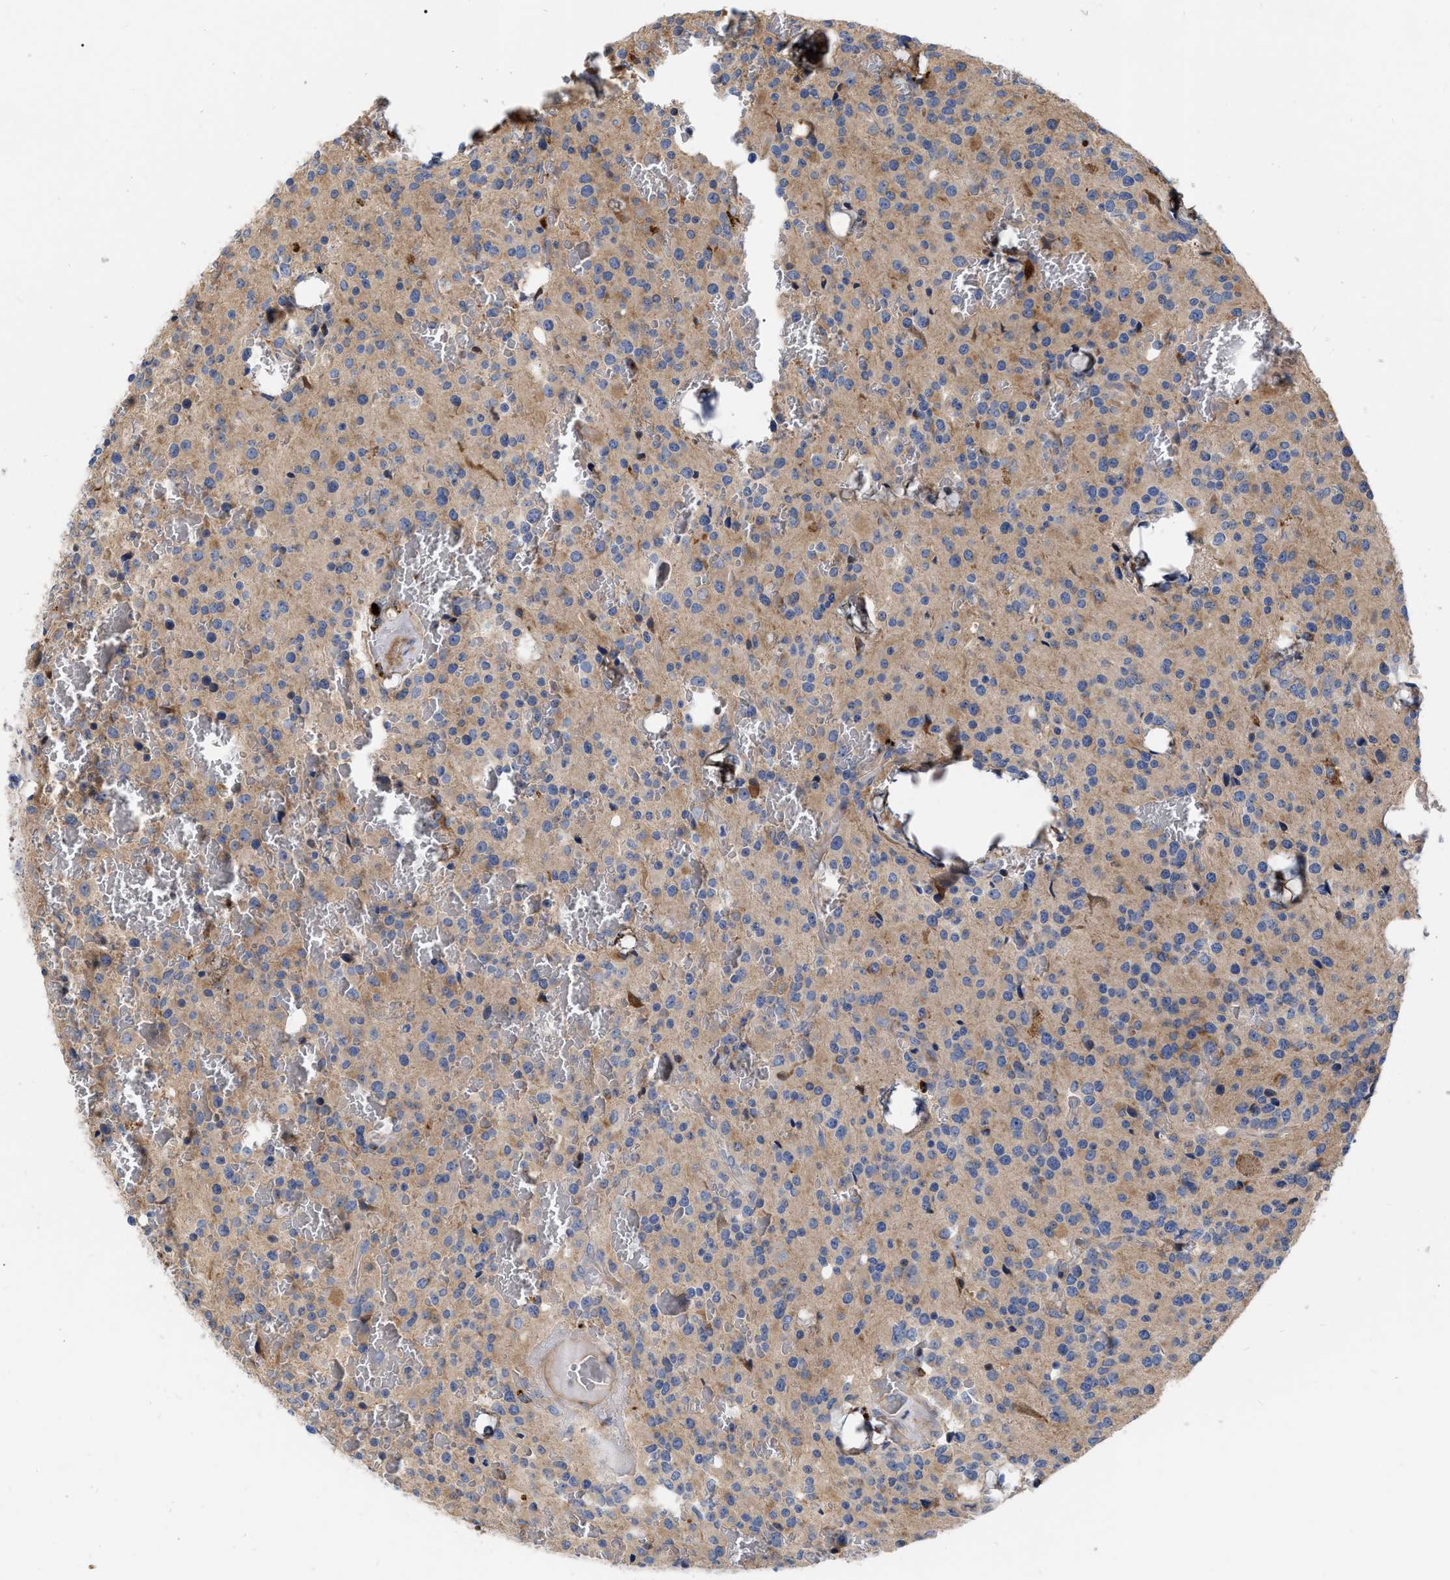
{"staining": {"intensity": "weak", "quantity": "<25%", "location": "cytoplasmic/membranous"}, "tissue": "glioma", "cell_type": "Tumor cells", "image_type": "cancer", "snomed": [{"axis": "morphology", "description": "Glioma, malignant, Low grade"}, {"axis": "topography", "description": "Brain"}], "caption": "Photomicrograph shows no significant protein positivity in tumor cells of malignant glioma (low-grade).", "gene": "MLST8", "patient": {"sex": "male", "age": 58}}